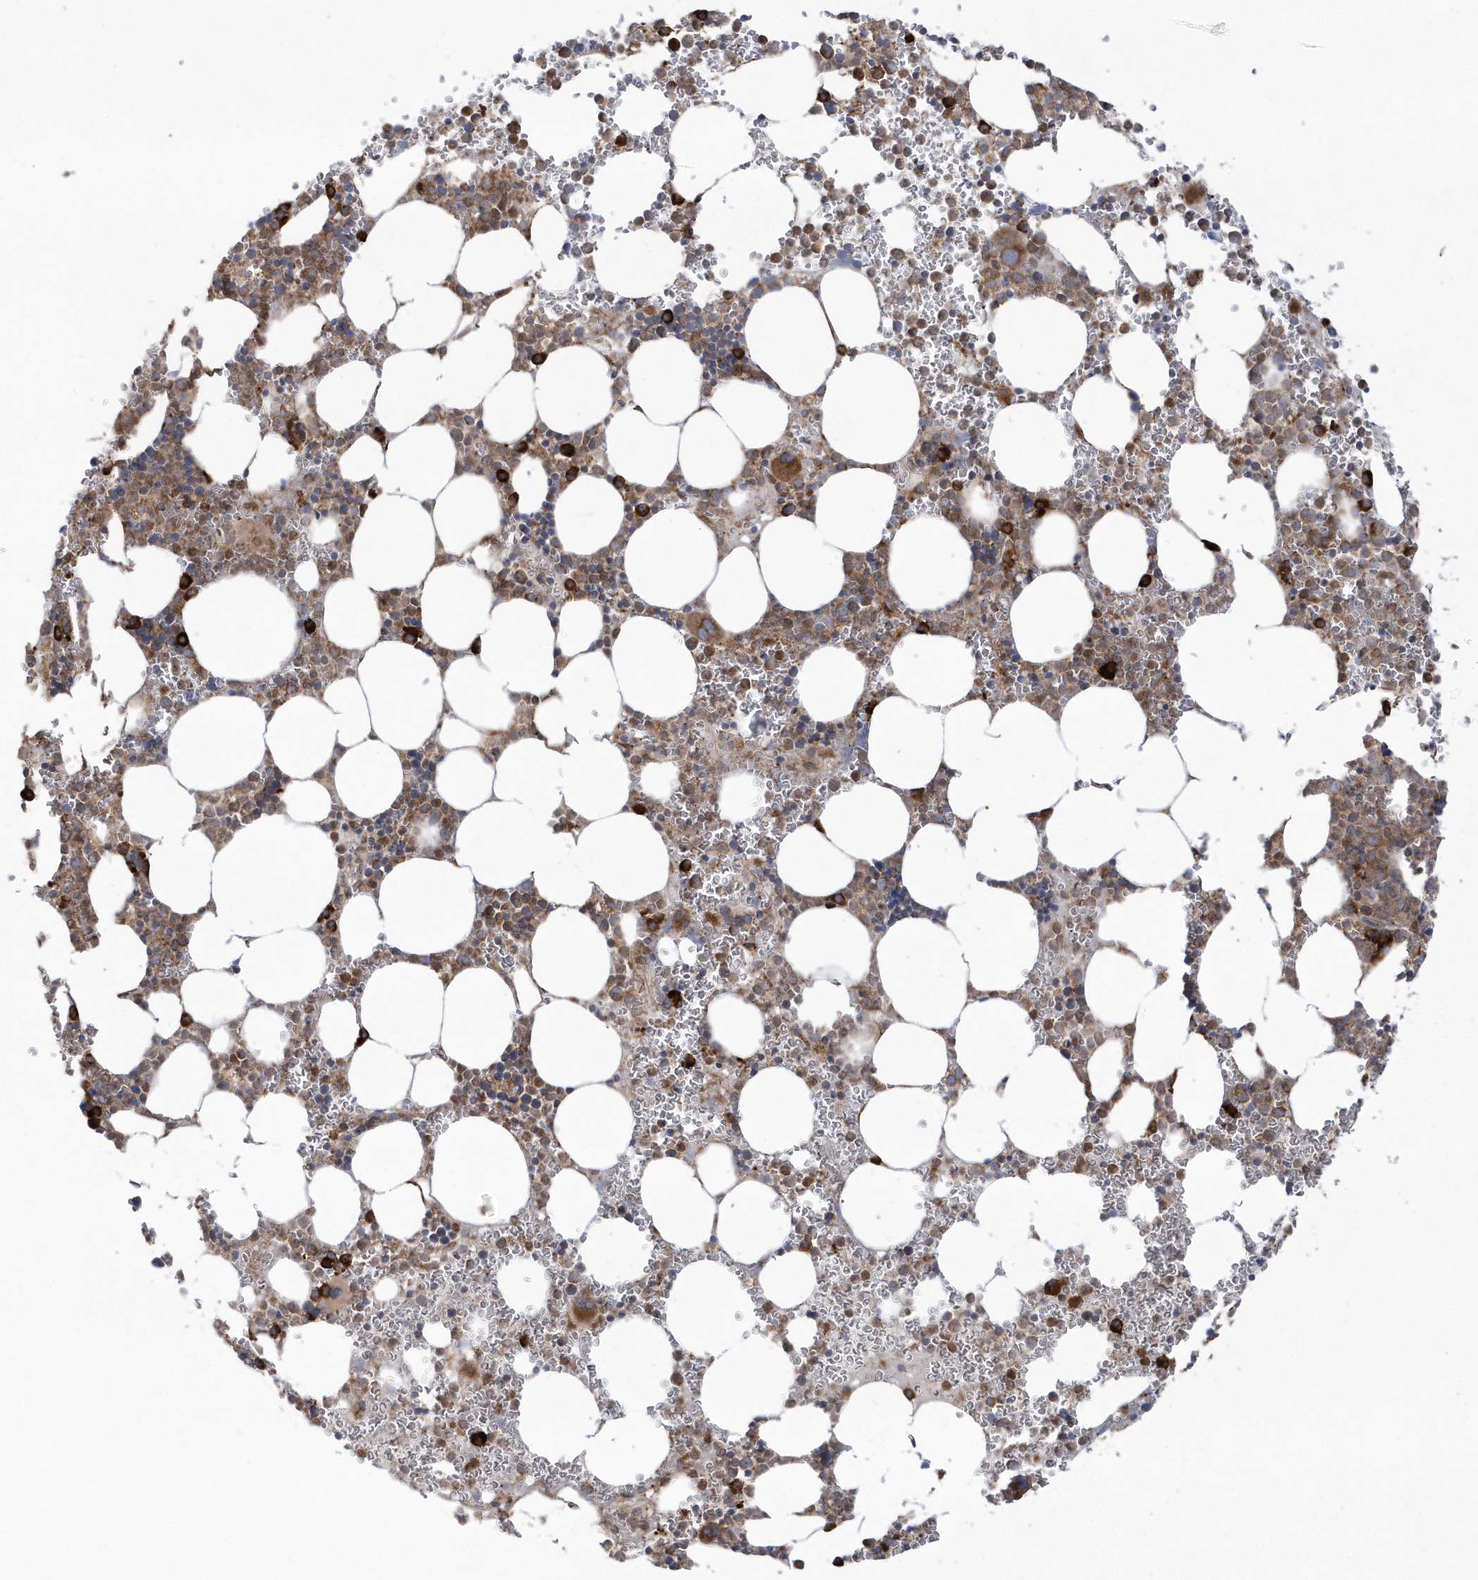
{"staining": {"intensity": "strong", "quantity": "25%-75%", "location": "cytoplasmic/membranous"}, "tissue": "bone marrow", "cell_type": "Hematopoietic cells", "image_type": "normal", "snomed": [{"axis": "morphology", "description": "Normal tissue, NOS"}, {"axis": "topography", "description": "Bone marrow"}], "caption": "A high amount of strong cytoplasmic/membranous positivity is seen in approximately 25%-75% of hematopoietic cells in normal bone marrow. (Stains: DAB in brown, nuclei in blue, Microscopy: brightfield microscopy at high magnification).", "gene": "SH3BP2", "patient": {"sex": "female", "age": 78}}